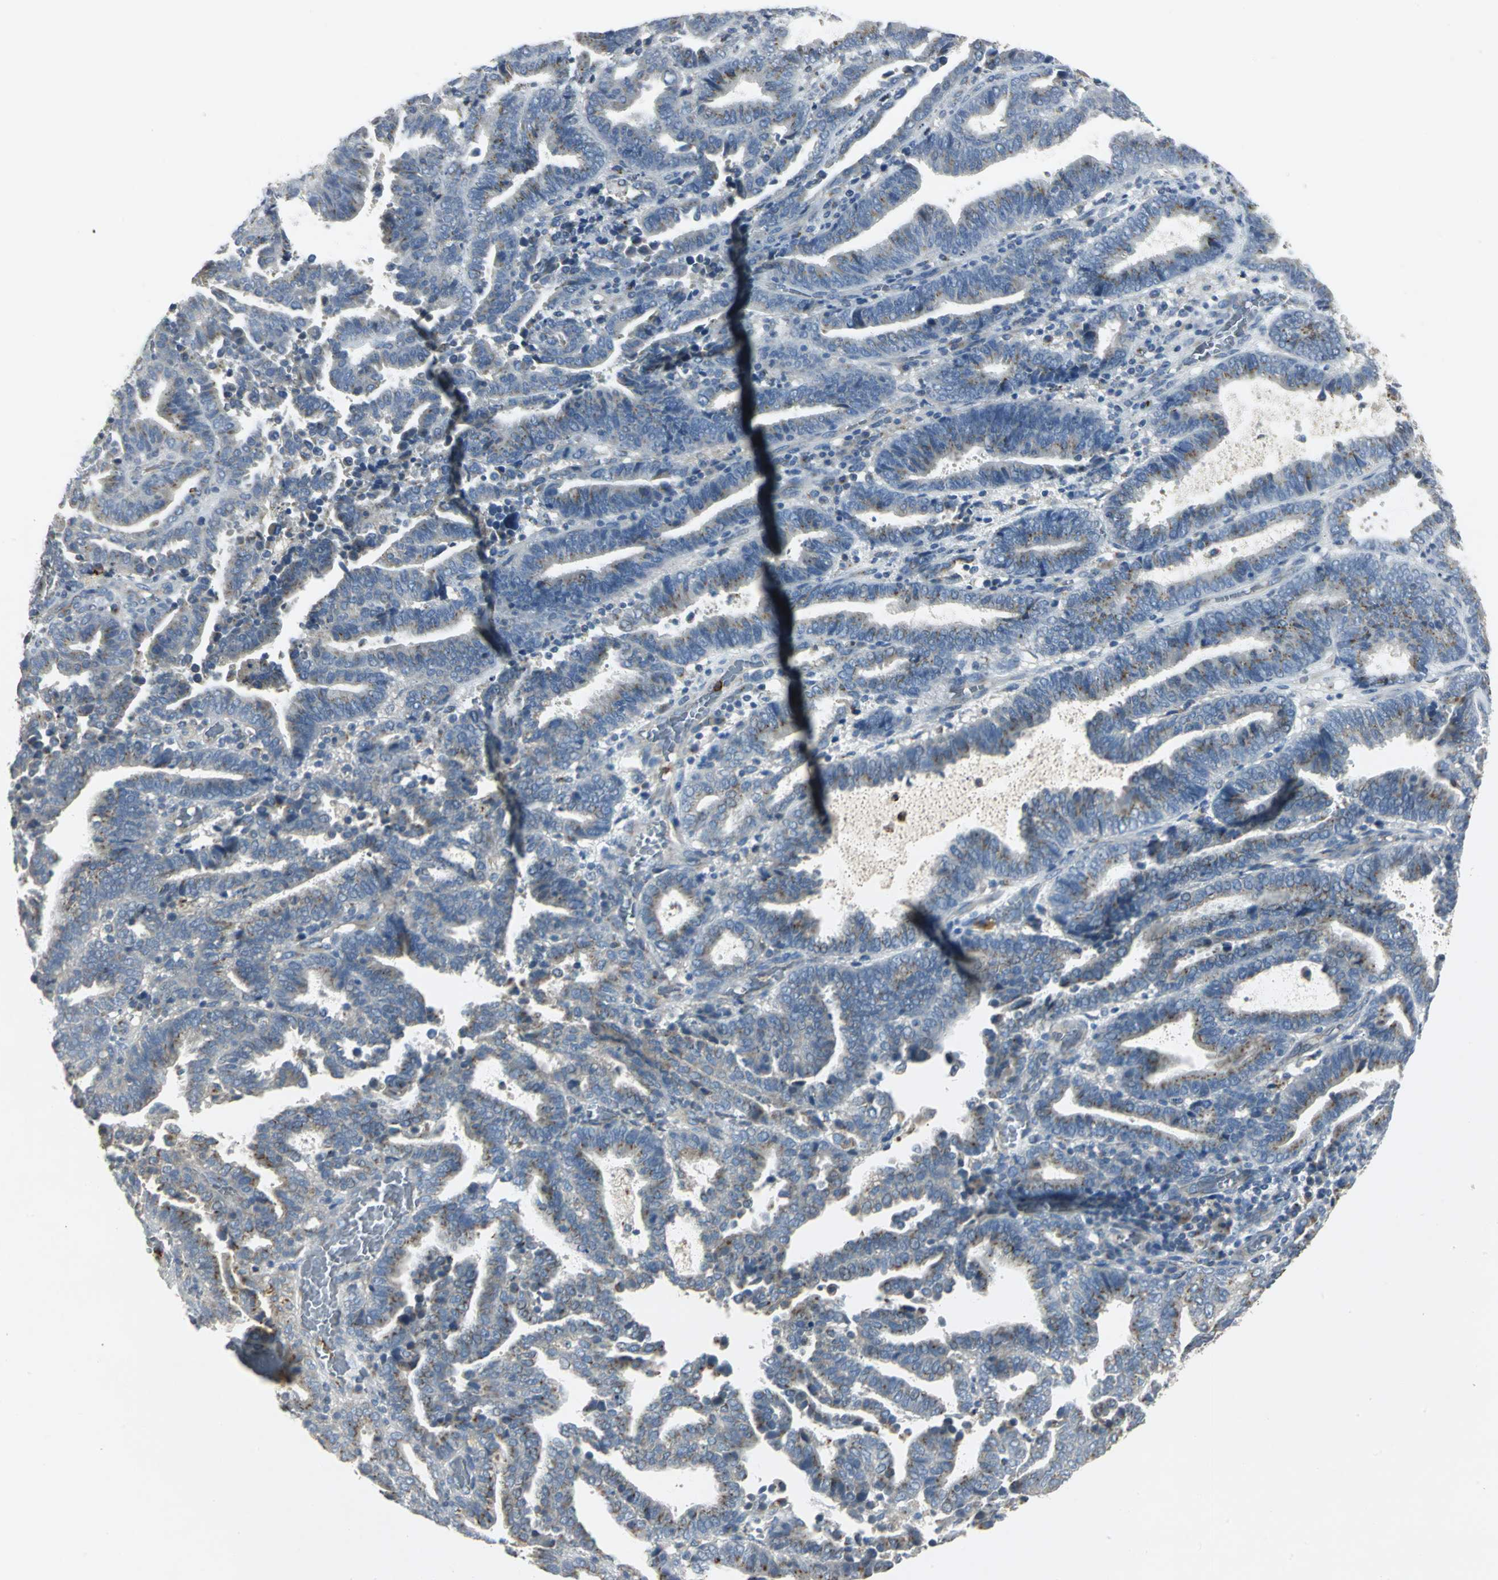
{"staining": {"intensity": "weak", "quantity": "25%-75%", "location": "cytoplasmic/membranous"}, "tissue": "endometrial cancer", "cell_type": "Tumor cells", "image_type": "cancer", "snomed": [{"axis": "morphology", "description": "Adenocarcinoma, NOS"}, {"axis": "topography", "description": "Uterus"}], "caption": "Immunohistochemical staining of endometrial adenocarcinoma displays weak cytoplasmic/membranous protein expression in about 25%-75% of tumor cells. The protein is stained brown, and the nuclei are stained in blue (DAB (3,3'-diaminobenzidine) IHC with brightfield microscopy, high magnification).", "gene": "TM9SF2", "patient": {"sex": "female", "age": 83}}